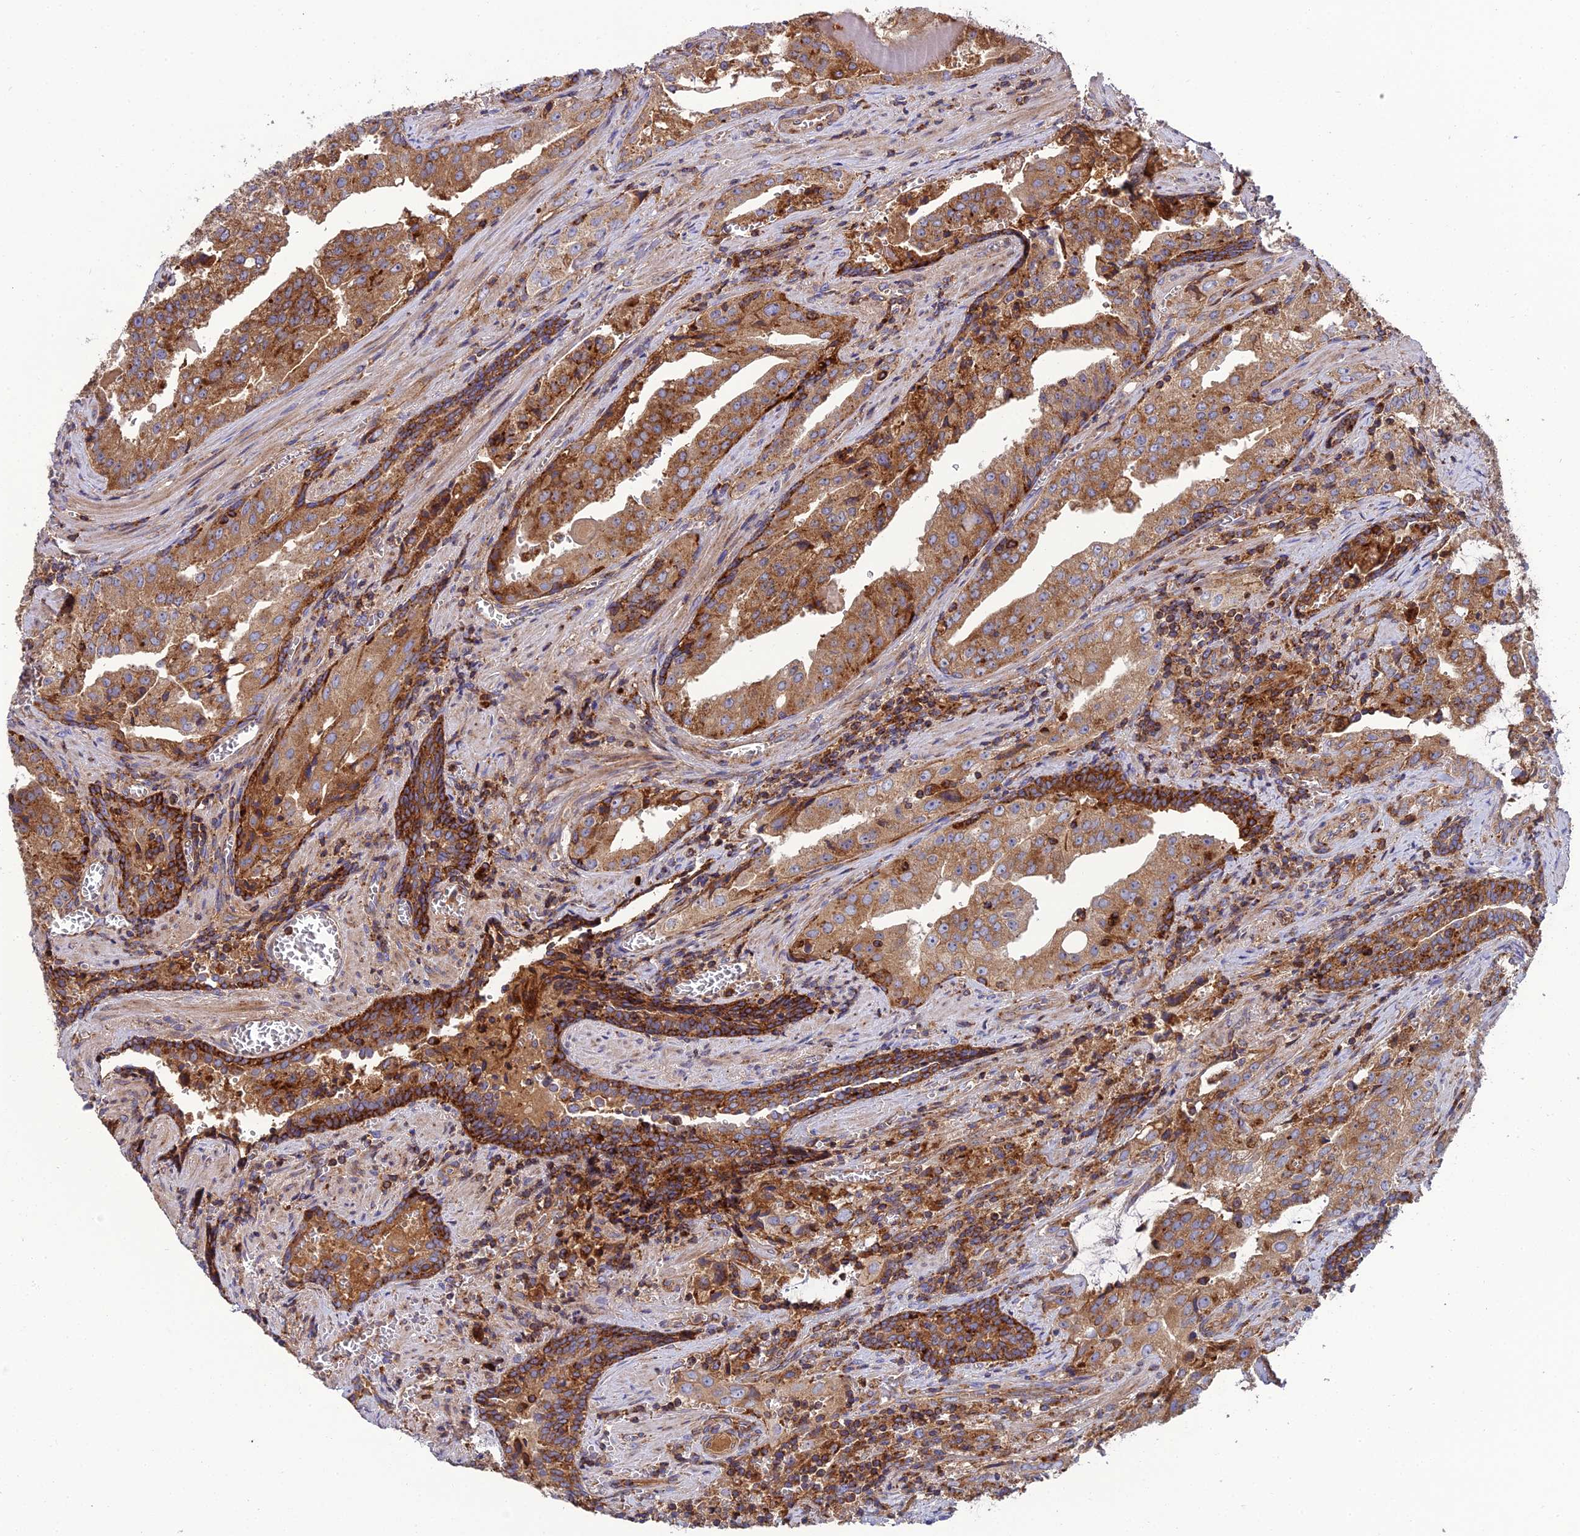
{"staining": {"intensity": "moderate", "quantity": ">75%", "location": "cytoplasmic/membranous"}, "tissue": "prostate cancer", "cell_type": "Tumor cells", "image_type": "cancer", "snomed": [{"axis": "morphology", "description": "Adenocarcinoma, High grade"}, {"axis": "topography", "description": "Prostate"}], "caption": "Human prostate cancer stained for a protein (brown) shows moderate cytoplasmic/membranous positive staining in about >75% of tumor cells.", "gene": "LNPEP", "patient": {"sex": "male", "age": 68}}